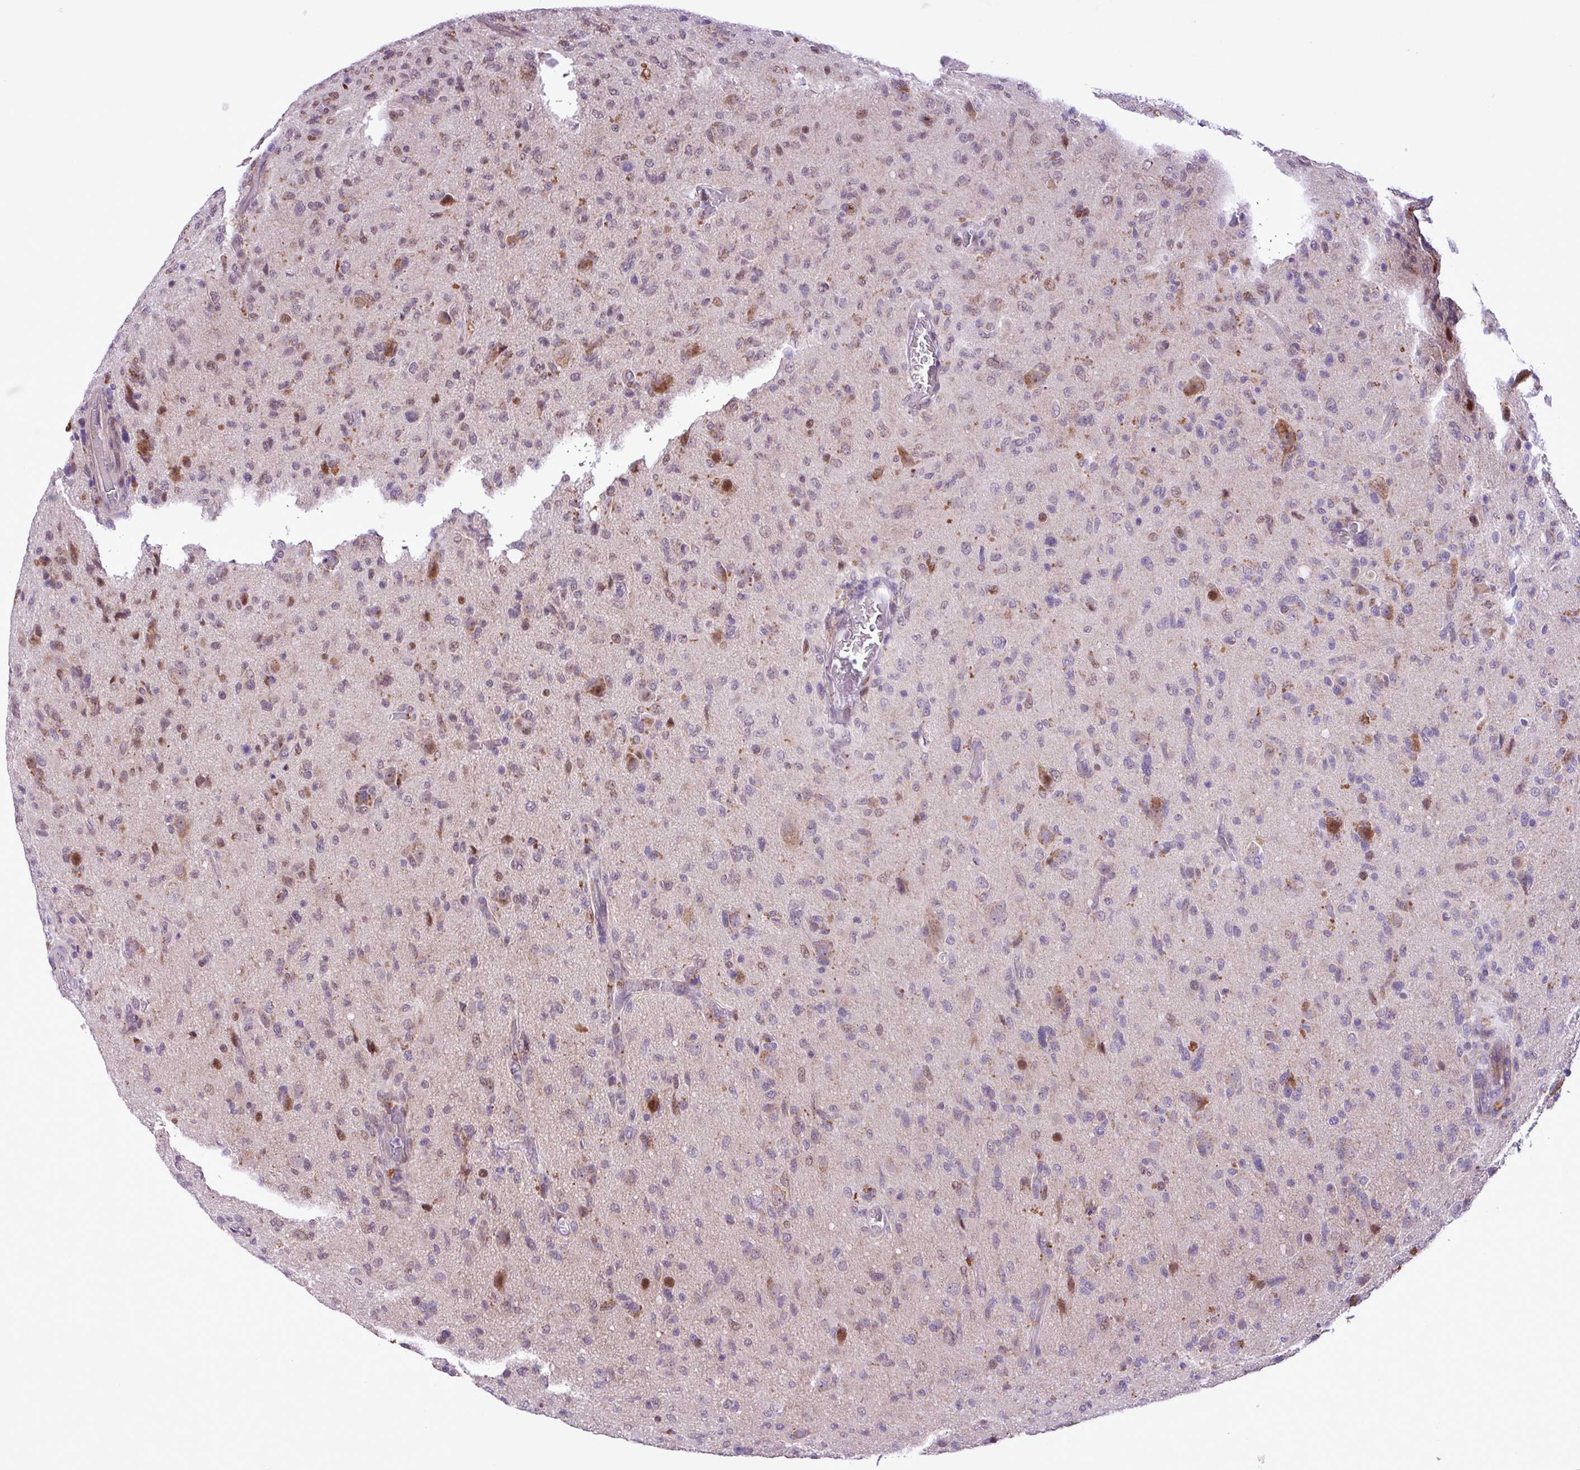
{"staining": {"intensity": "moderate", "quantity": "<25%", "location": "cytoplasmic/membranous,nuclear"}, "tissue": "glioma", "cell_type": "Tumor cells", "image_type": "cancer", "snomed": [{"axis": "morphology", "description": "Glioma, malignant, High grade"}, {"axis": "topography", "description": "Brain"}], "caption": "A micrograph showing moderate cytoplasmic/membranous and nuclear expression in about <25% of tumor cells in glioma, as visualized by brown immunohistochemical staining.", "gene": "ZNF354A", "patient": {"sex": "female", "age": 57}}